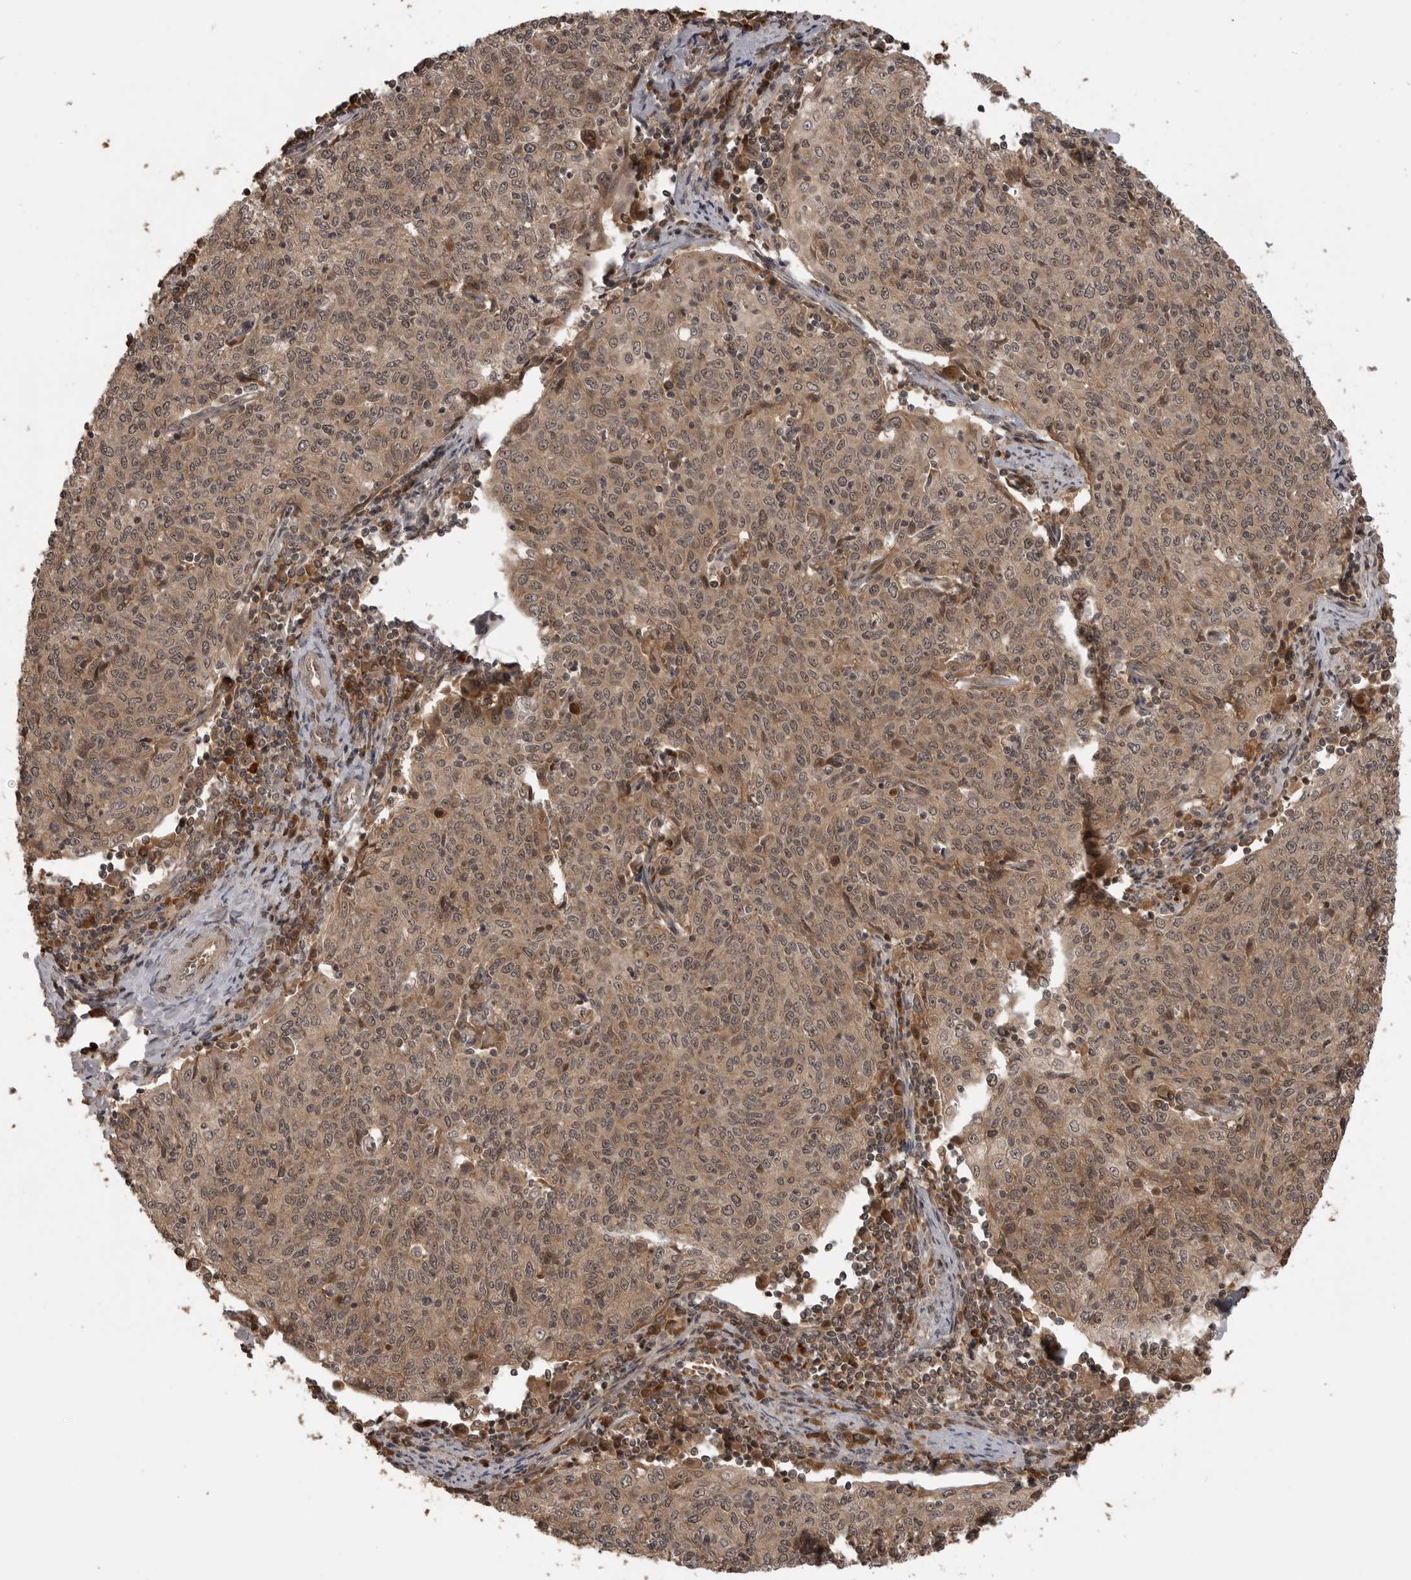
{"staining": {"intensity": "moderate", "quantity": ">75%", "location": "cytoplasmic/membranous,nuclear"}, "tissue": "cervical cancer", "cell_type": "Tumor cells", "image_type": "cancer", "snomed": [{"axis": "morphology", "description": "Squamous cell carcinoma, NOS"}, {"axis": "topography", "description": "Cervix"}], "caption": "The image reveals staining of squamous cell carcinoma (cervical), revealing moderate cytoplasmic/membranous and nuclear protein expression (brown color) within tumor cells.", "gene": "AKAP7", "patient": {"sex": "female", "age": 48}}